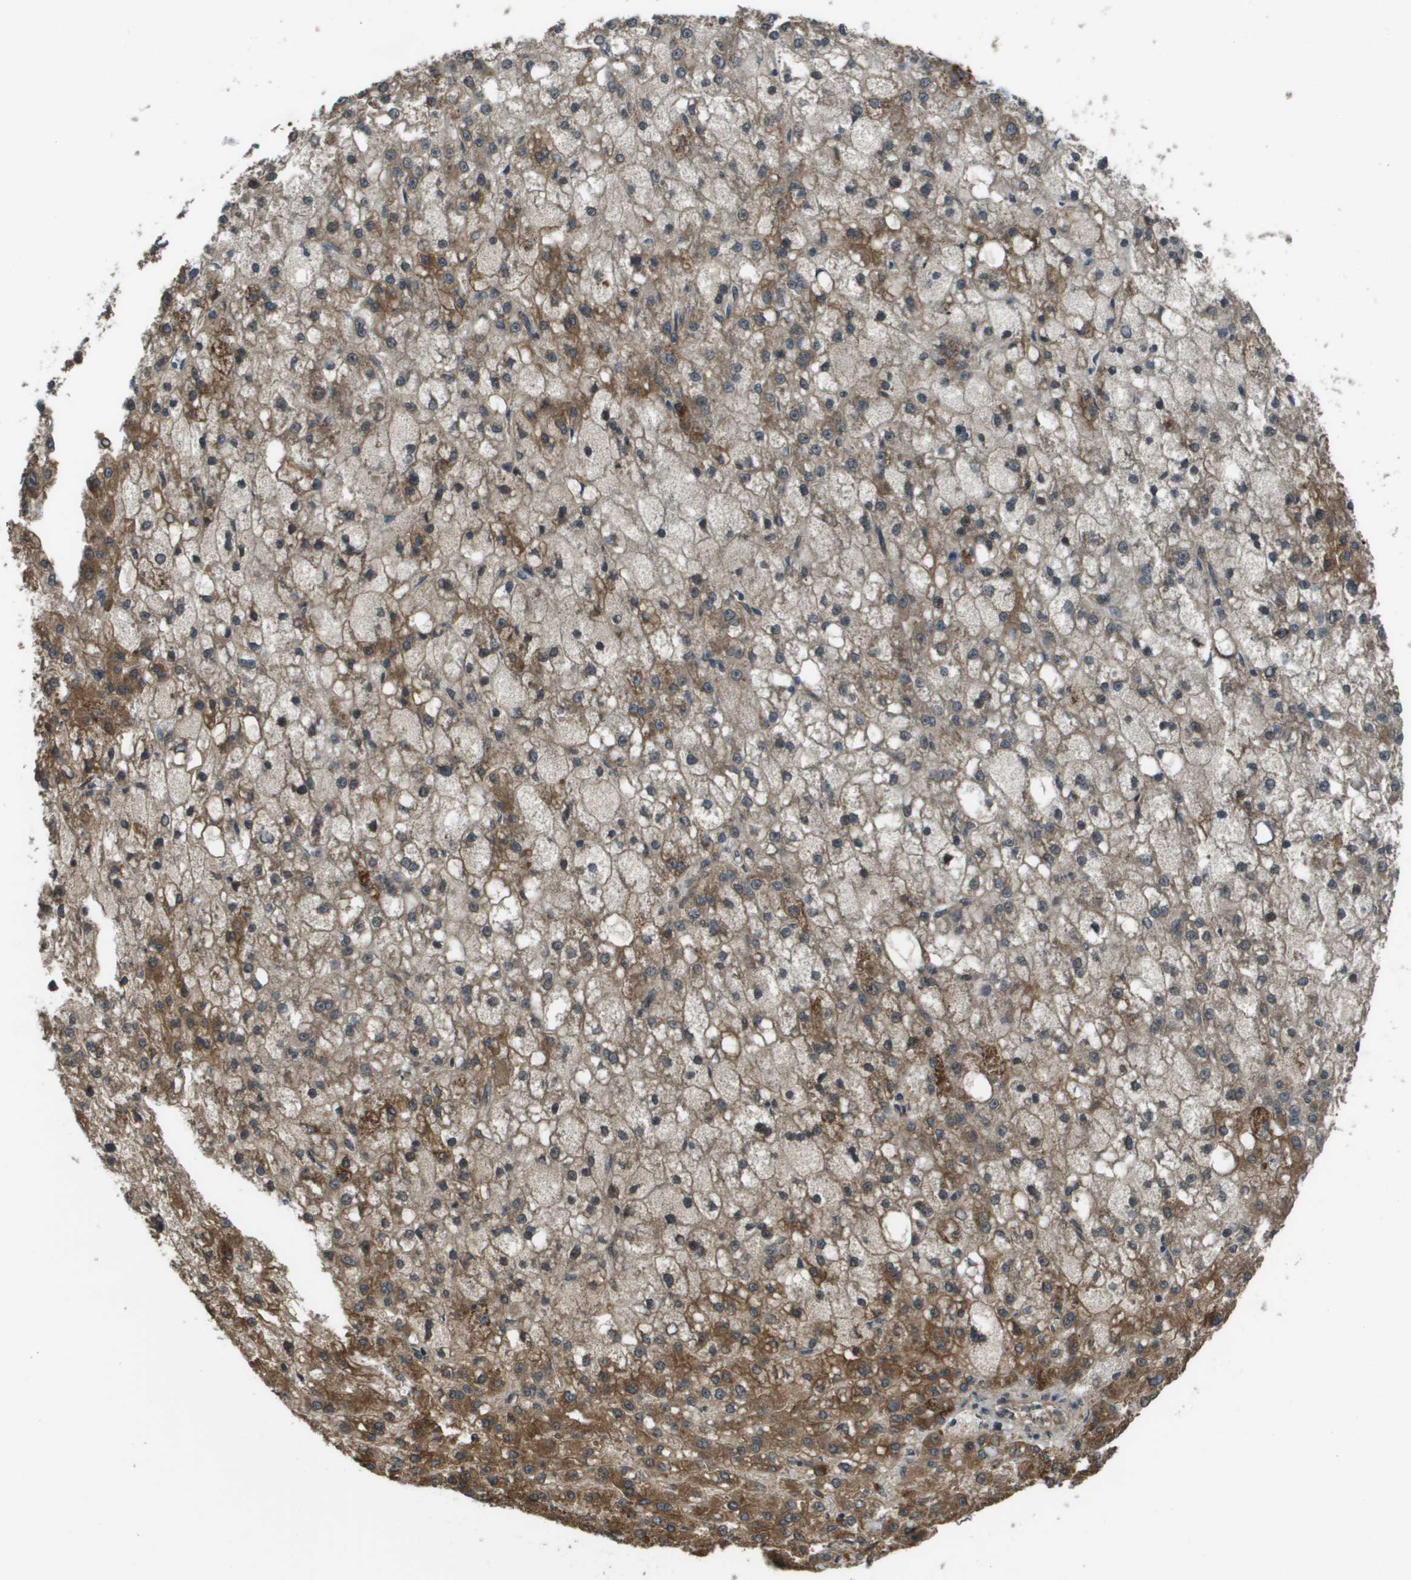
{"staining": {"intensity": "moderate", "quantity": ">75%", "location": "cytoplasmic/membranous"}, "tissue": "liver cancer", "cell_type": "Tumor cells", "image_type": "cancer", "snomed": [{"axis": "morphology", "description": "Carcinoma, Hepatocellular, NOS"}, {"axis": "topography", "description": "Liver"}], "caption": "Protein expression analysis of liver hepatocellular carcinoma demonstrates moderate cytoplasmic/membranous positivity in about >75% of tumor cells.", "gene": "CDKN2C", "patient": {"sex": "male", "age": 67}}